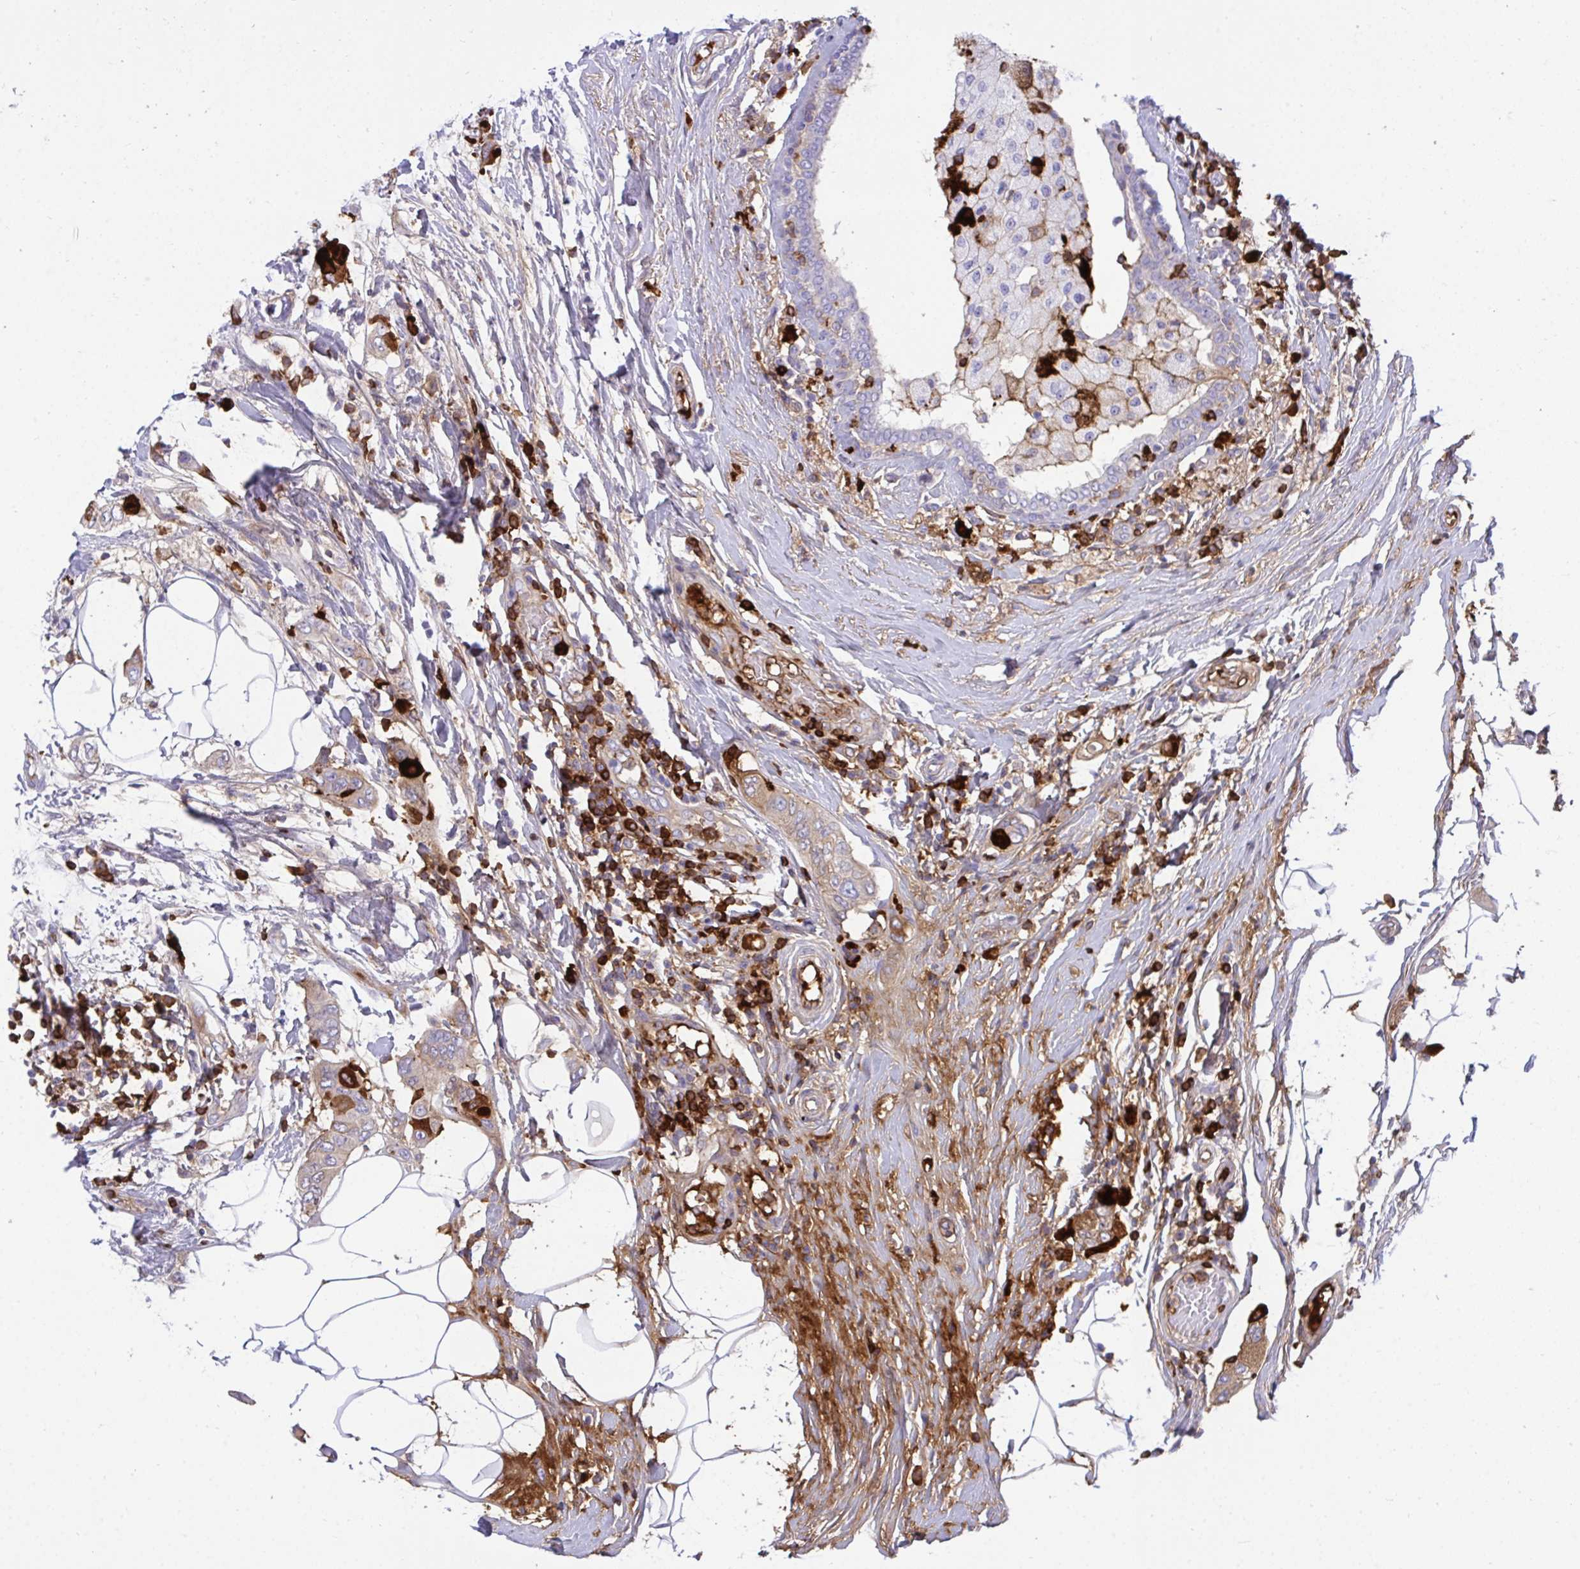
{"staining": {"intensity": "strong", "quantity": "25%-75%", "location": "cytoplasmic/membranous"}, "tissue": "breast cancer", "cell_type": "Tumor cells", "image_type": "cancer", "snomed": [{"axis": "morphology", "description": "Lobular carcinoma"}, {"axis": "topography", "description": "Breast"}], "caption": "Human breast cancer stained for a protein (brown) displays strong cytoplasmic/membranous positive expression in approximately 25%-75% of tumor cells.", "gene": "F2", "patient": {"sex": "female", "age": 51}}